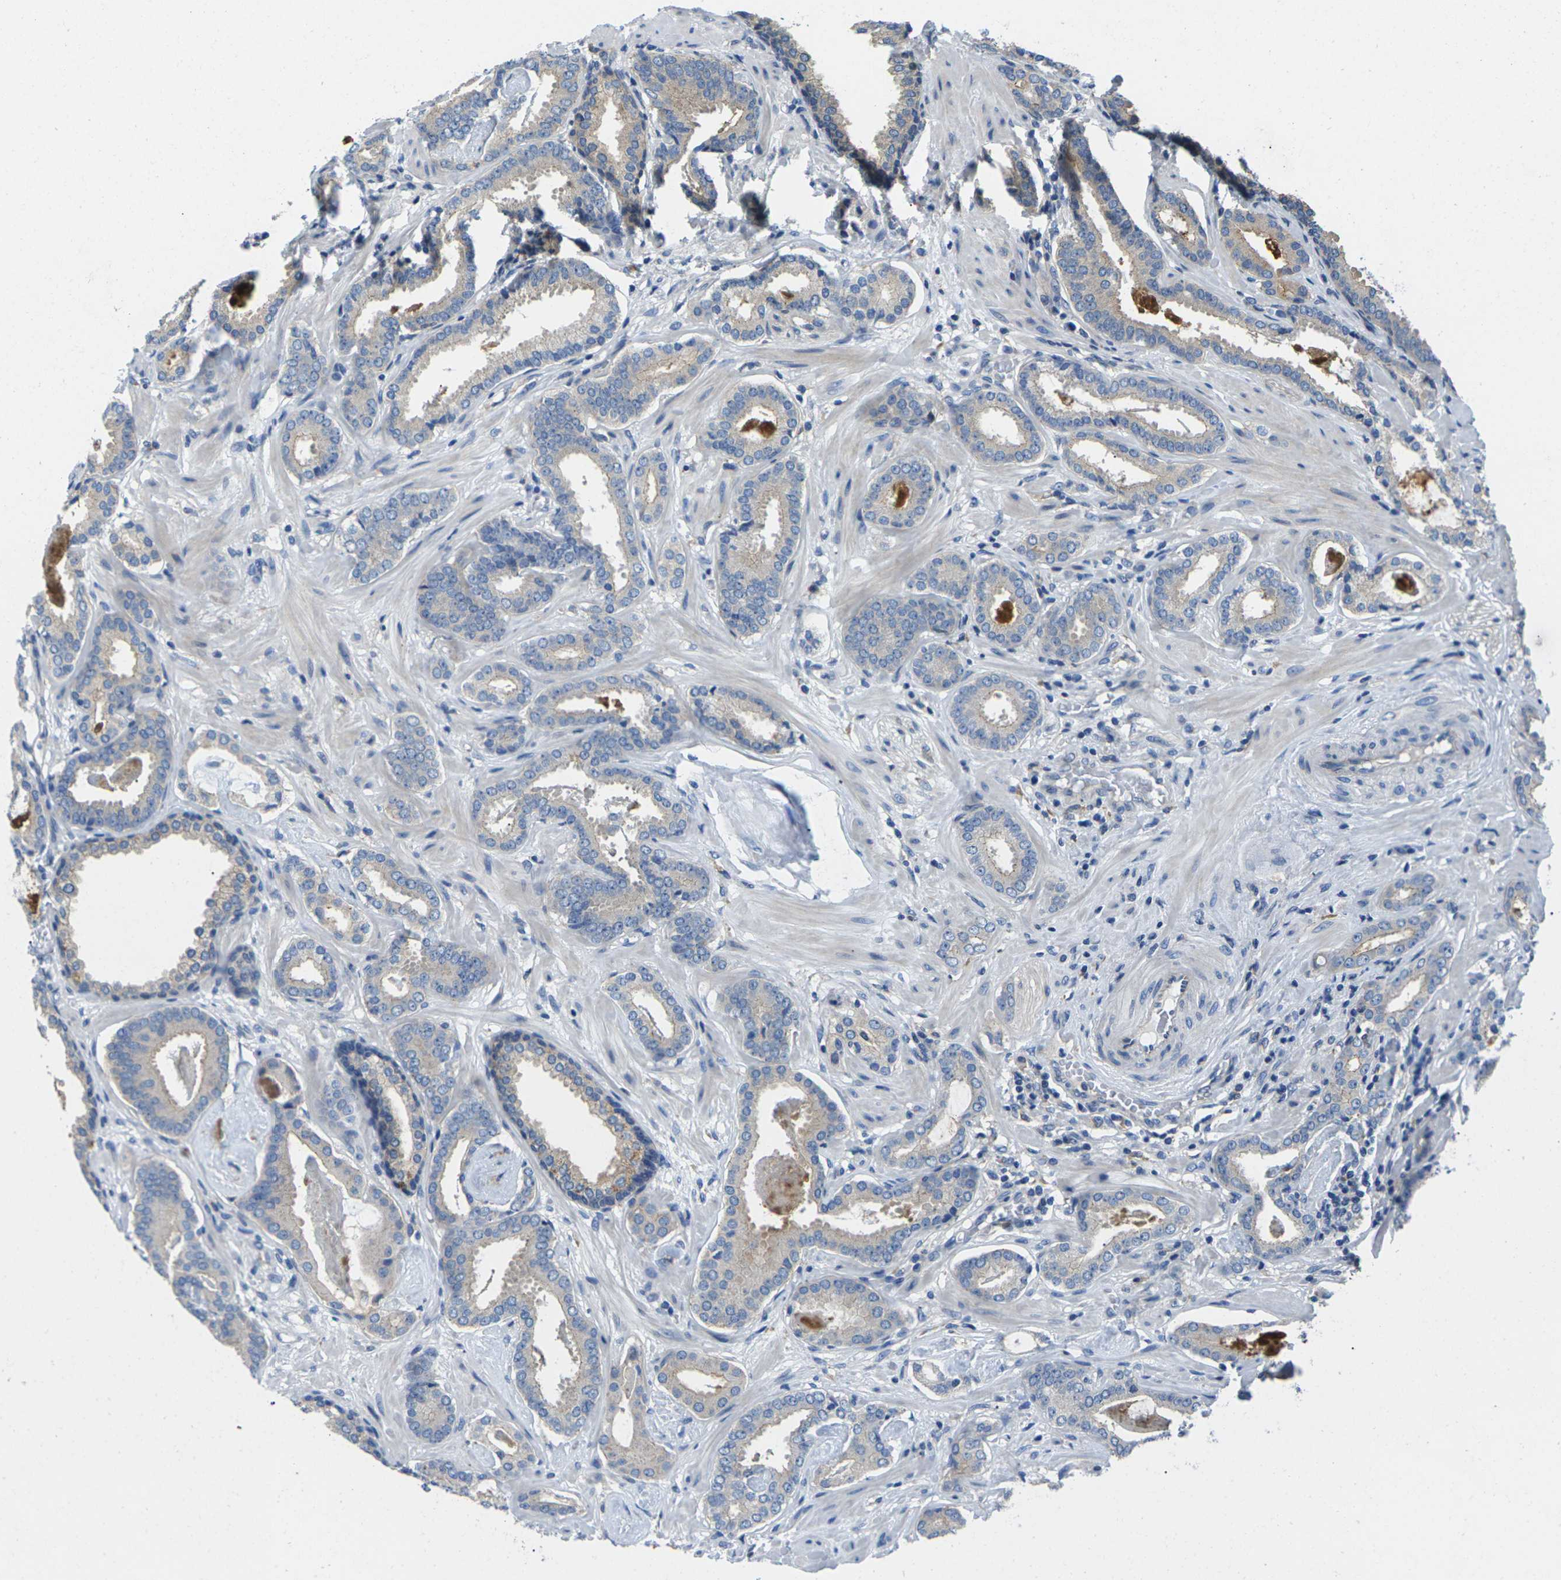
{"staining": {"intensity": "weak", "quantity": "25%-75%", "location": "cytoplasmic/membranous"}, "tissue": "prostate cancer", "cell_type": "Tumor cells", "image_type": "cancer", "snomed": [{"axis": "morphology", "description": "Adenocarcinoma, Low grade"}, {"axis": "topography", "description": "Prostate"}], "caption": "Tumor cells exhibit low levels of weak cytoplasmic/membranous positivity in about 25%-75% of cells in prostate cancer (adenocarcinoma (low-grade)).", "gene": "SCNN1A", "patient": {"sex": "male", "age": 53}}